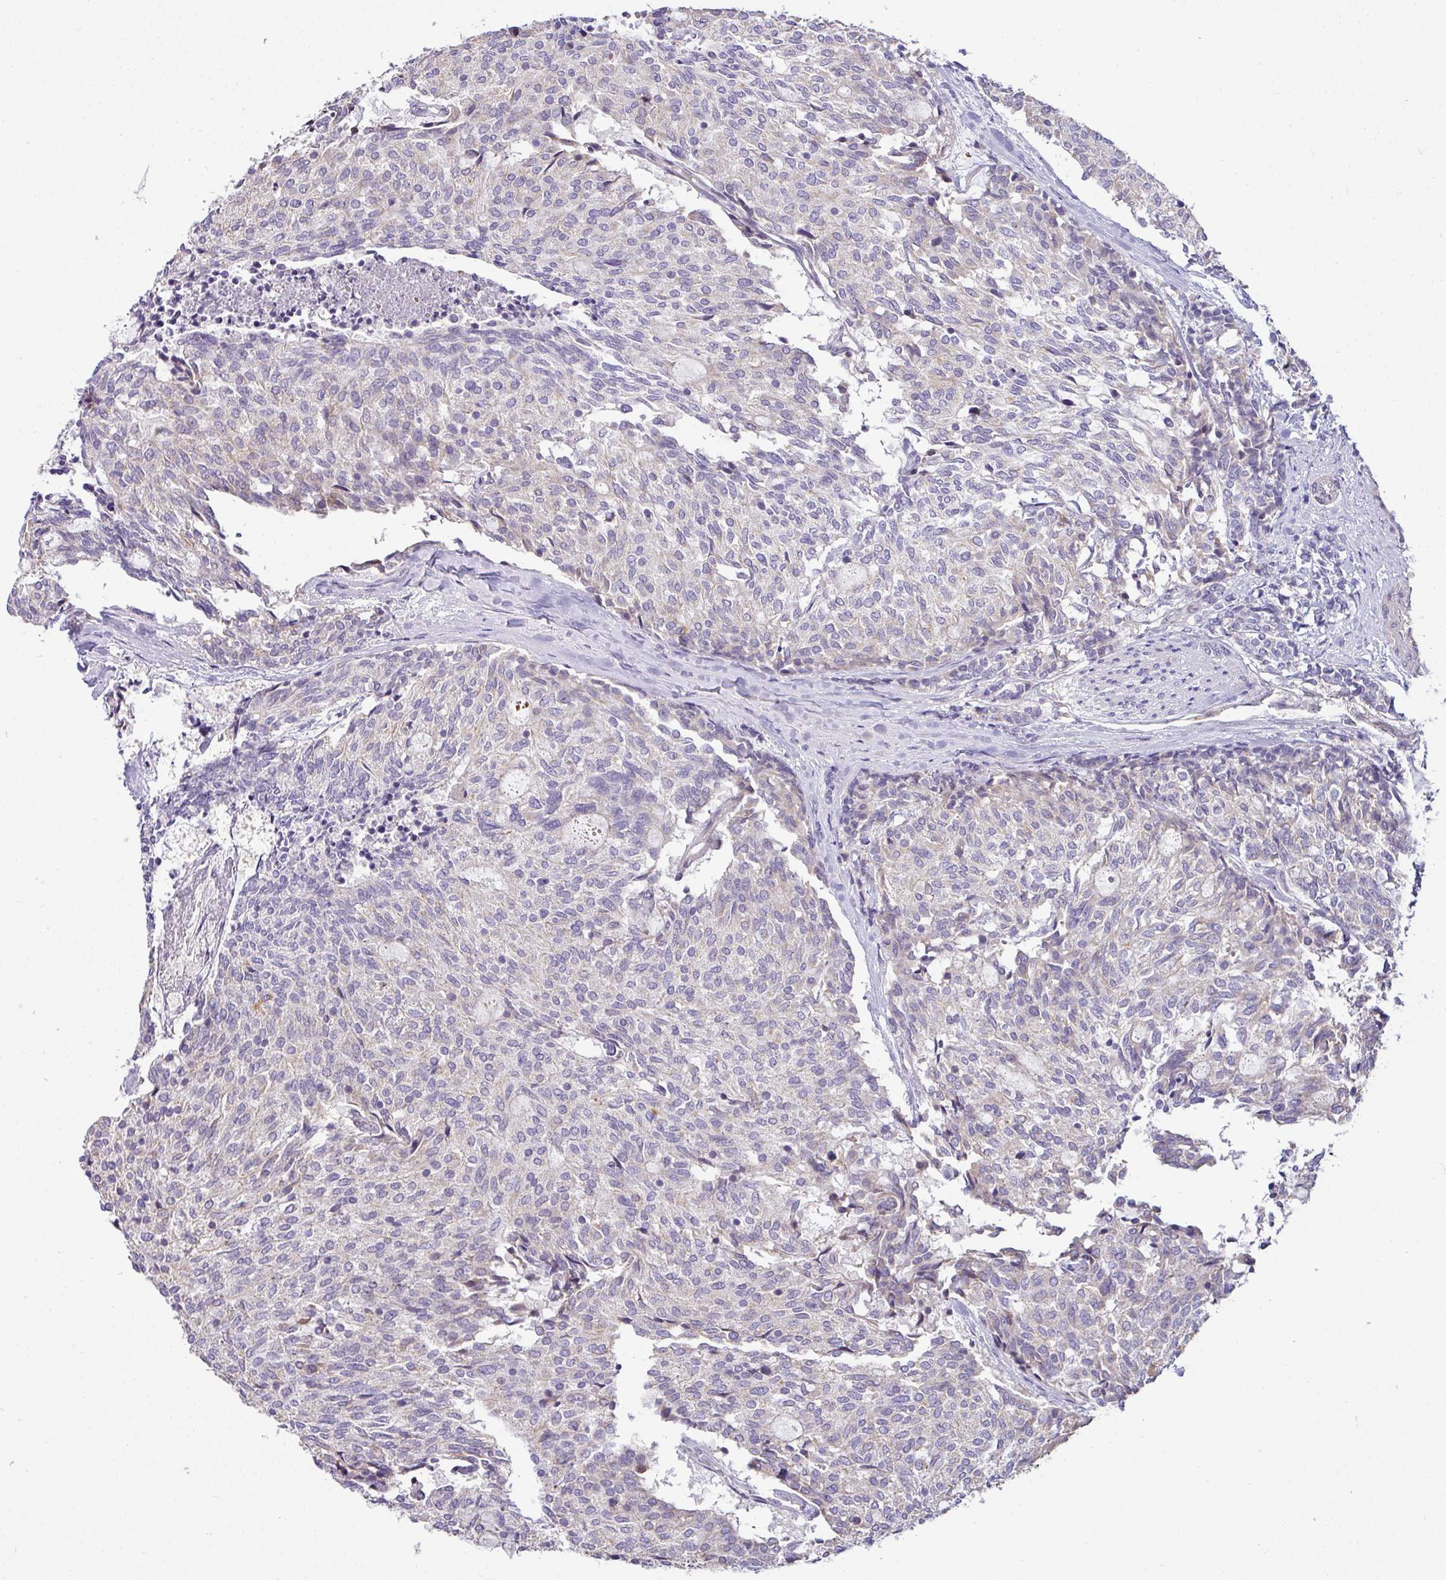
{"staining": {"intensity": "negative", "quantity": "none", "location": "none"}, "tissue": "carcinoid", "cell_type": "Tumor cells", "image_type": "cancer", "snomed": [{"axis": "morphology", "description": "Carcinoid, malignant, NOS"}, {"axis": "topography", "description": "Pancreas"}], "caption": "DAB (3,3'-diaminobenzidine) immunohistochemical staining of malignant carcinoid demonstrates no significant positivity in tumor cells.", "gene": "SLAMF6", "patient": {"sex": "female", "age": 54}}